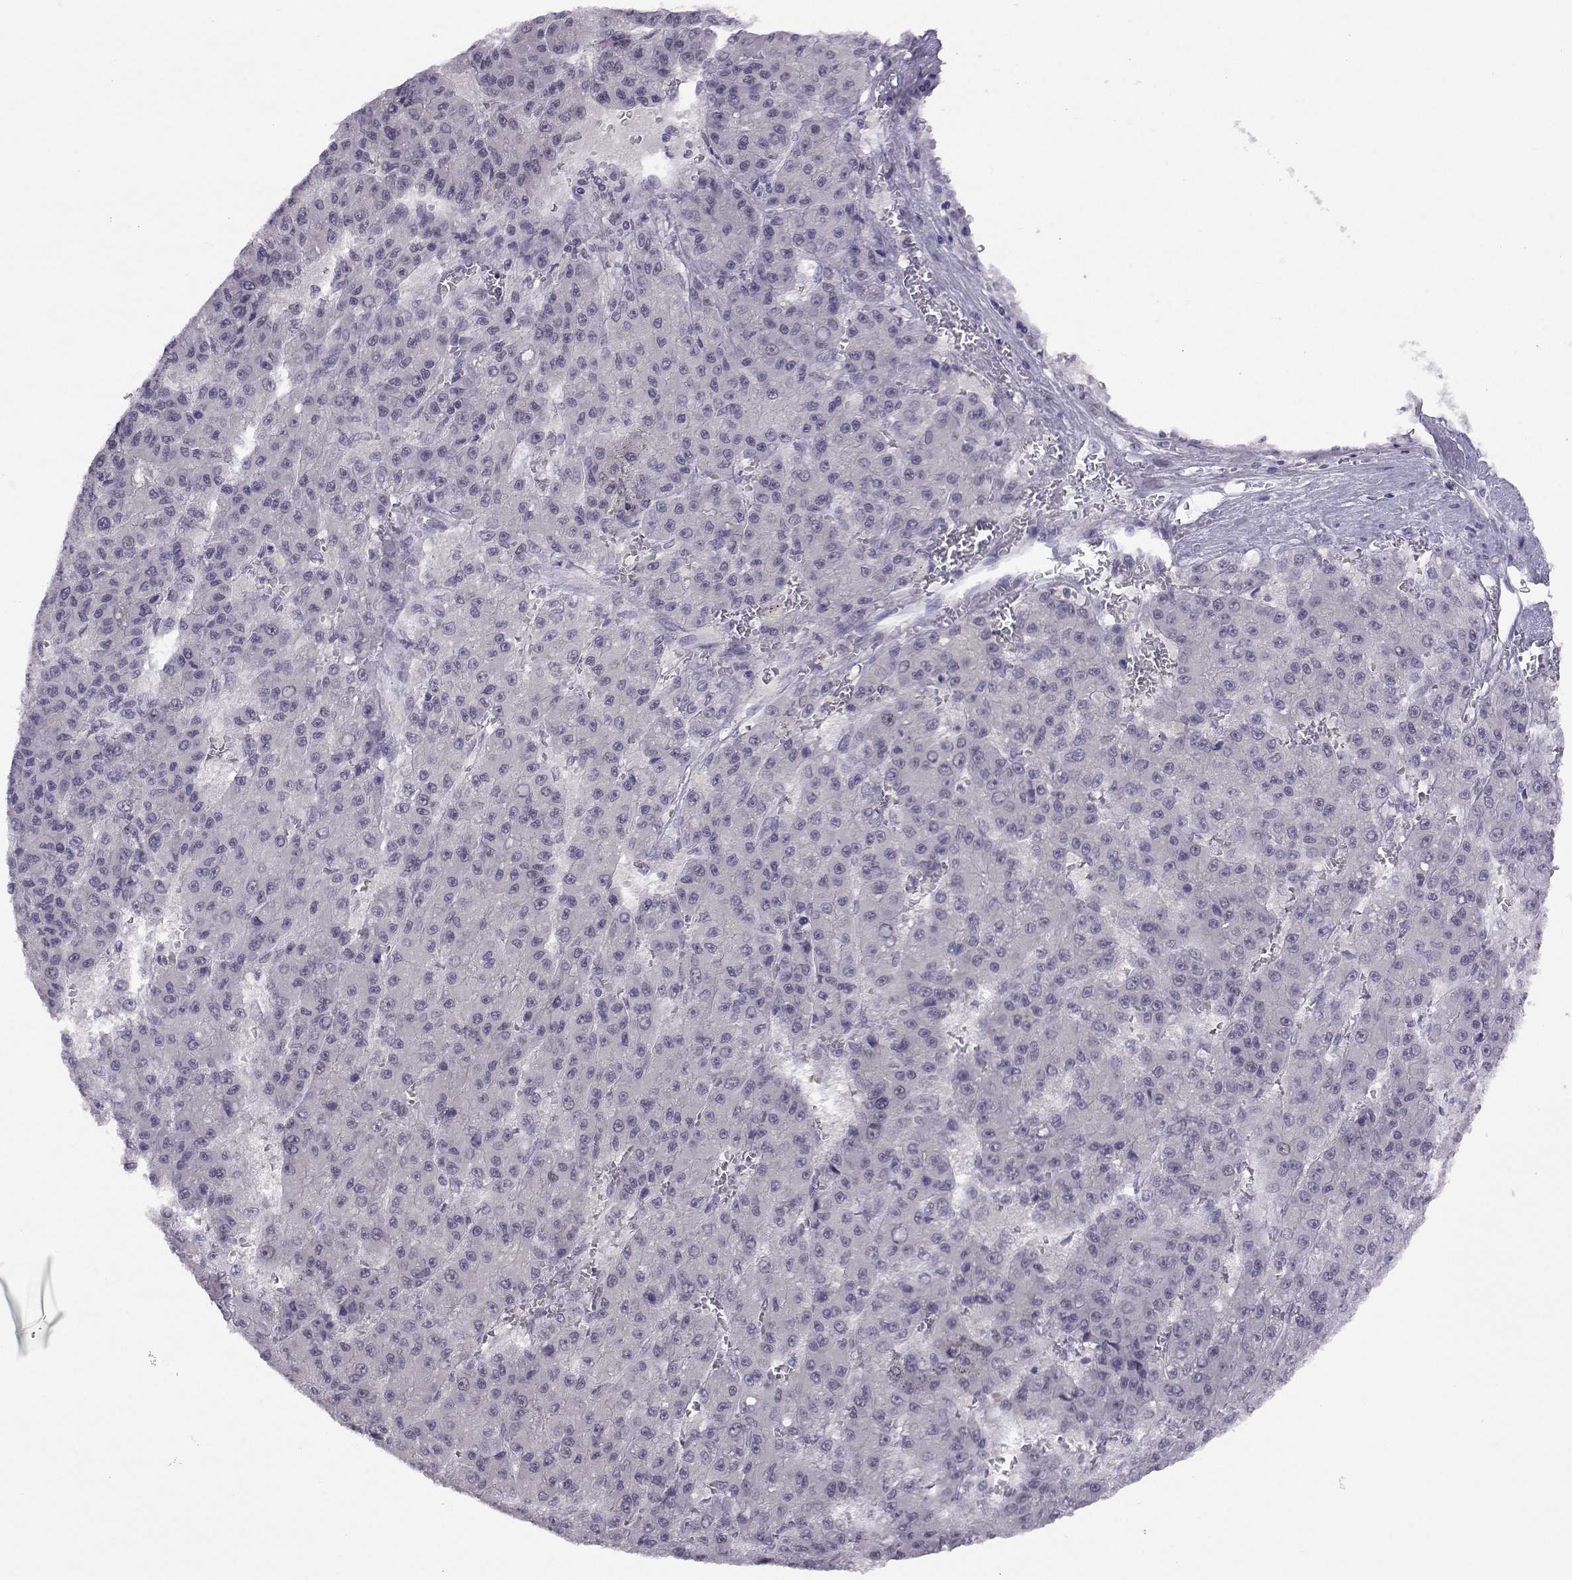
{"staining": {"intensity": "negative", "quantity": "none", "location": "none"}, "tissue": "liver cancer", "cell_type": "Tumor cells", "image_type": "cancer", "snomed": [{"axis": "morphology", "description": "Carcinoma, Hepatocellular, NOS"}, {"axis": "topography", "description": "Liver"}], "caption": "Tumor cells show no significant protein positivity in liver hepatocellular carcinoma.", "gene": "MED26", "patient": {"sex": "male", "age": 70}}